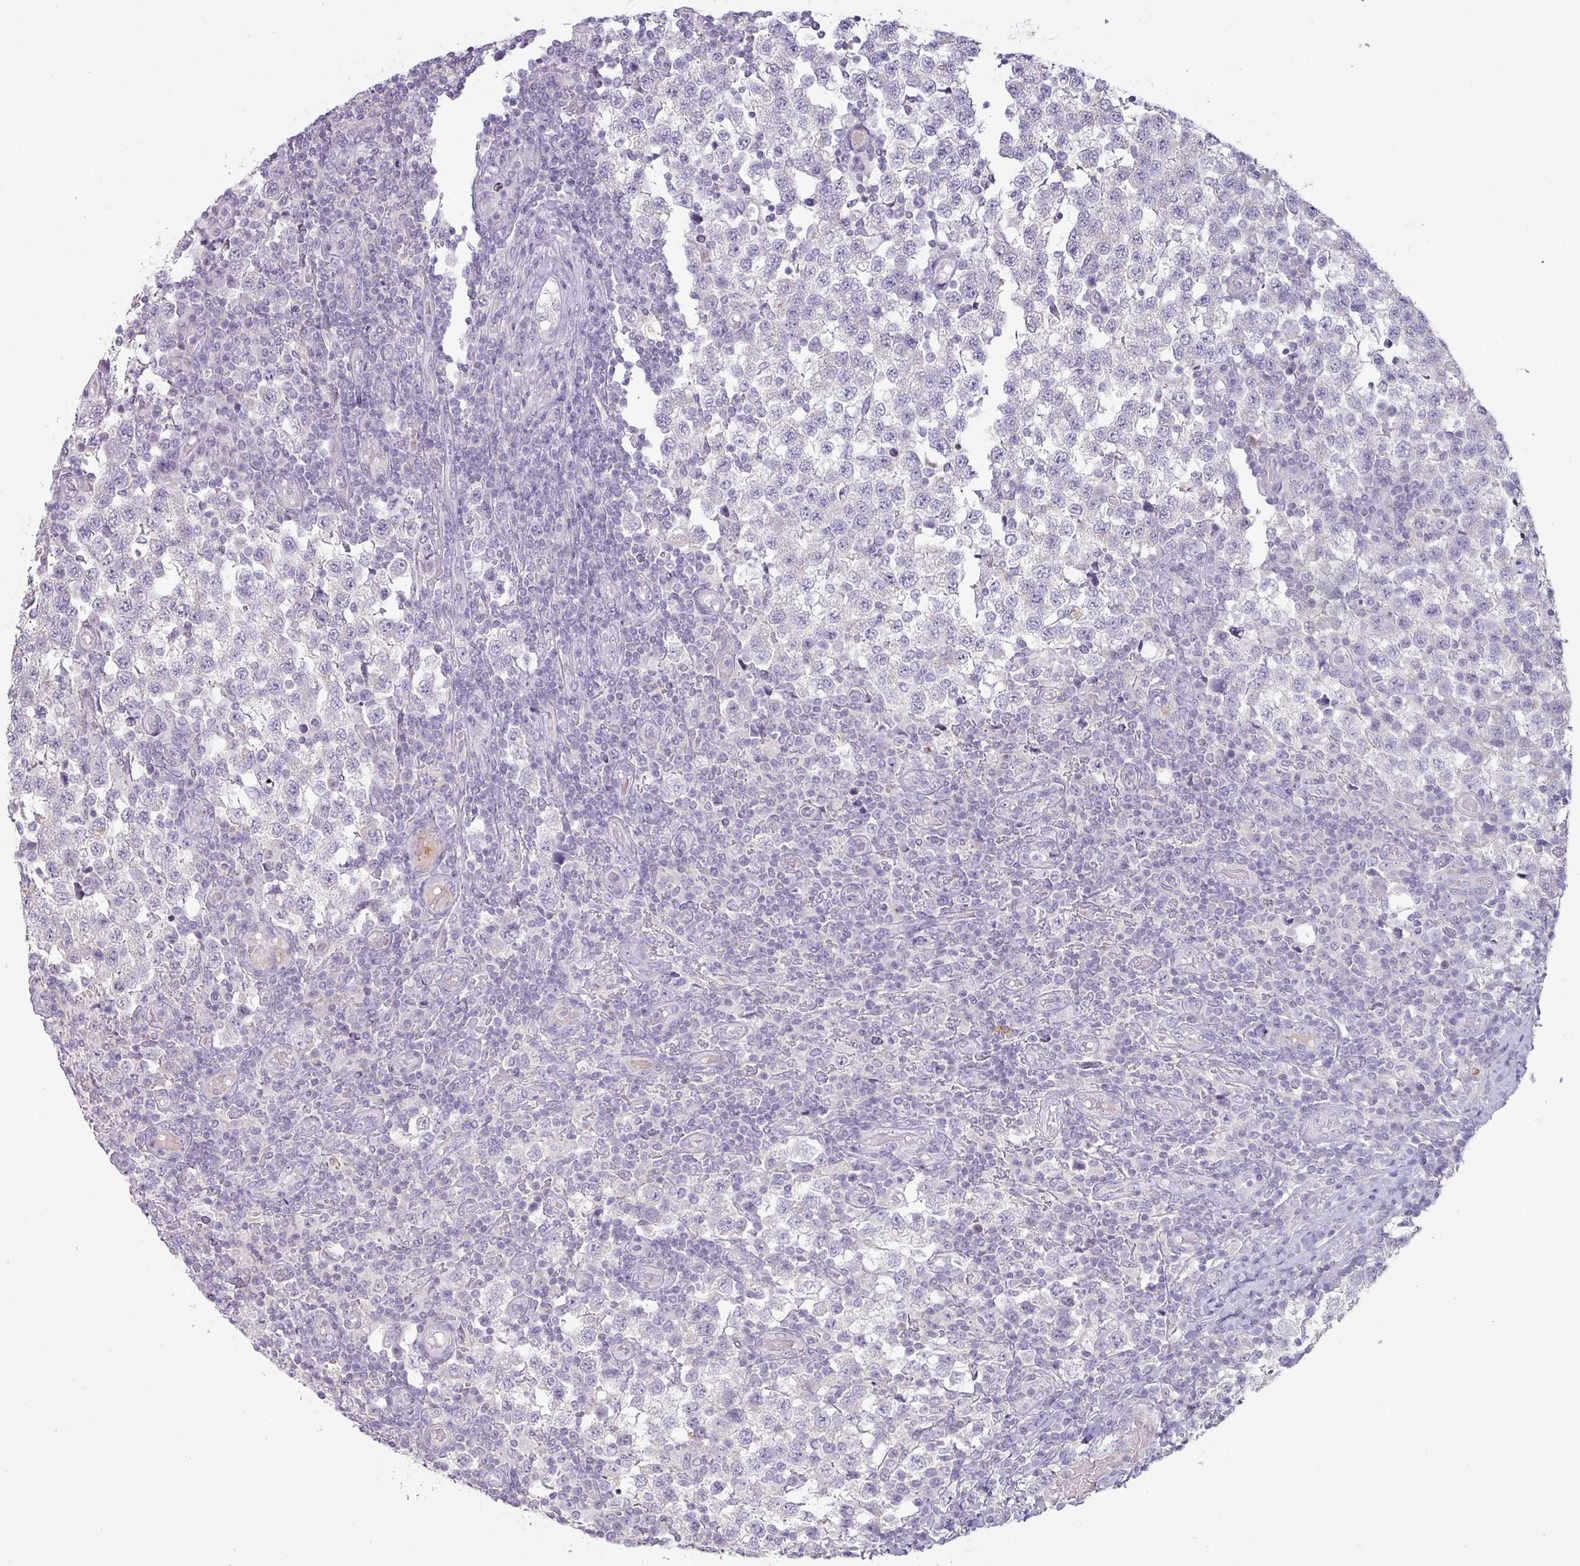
{"staining": {"intensity": "negative", "quantity": "none", "location": "none"}, "tissue": "testis cancer", "cell_type": "Tumor cells", "image_type": "cancer", "snomed": [{"axis": "morphology", "description": "Seminoma, NOS"}, {"axis": "topography", "description": "Testis"}], "caption": "Tumor cells show no significant positivity in testis cancer.", "gene": "MAGEC3", "patient": {"sex": "male", "age": 34}}